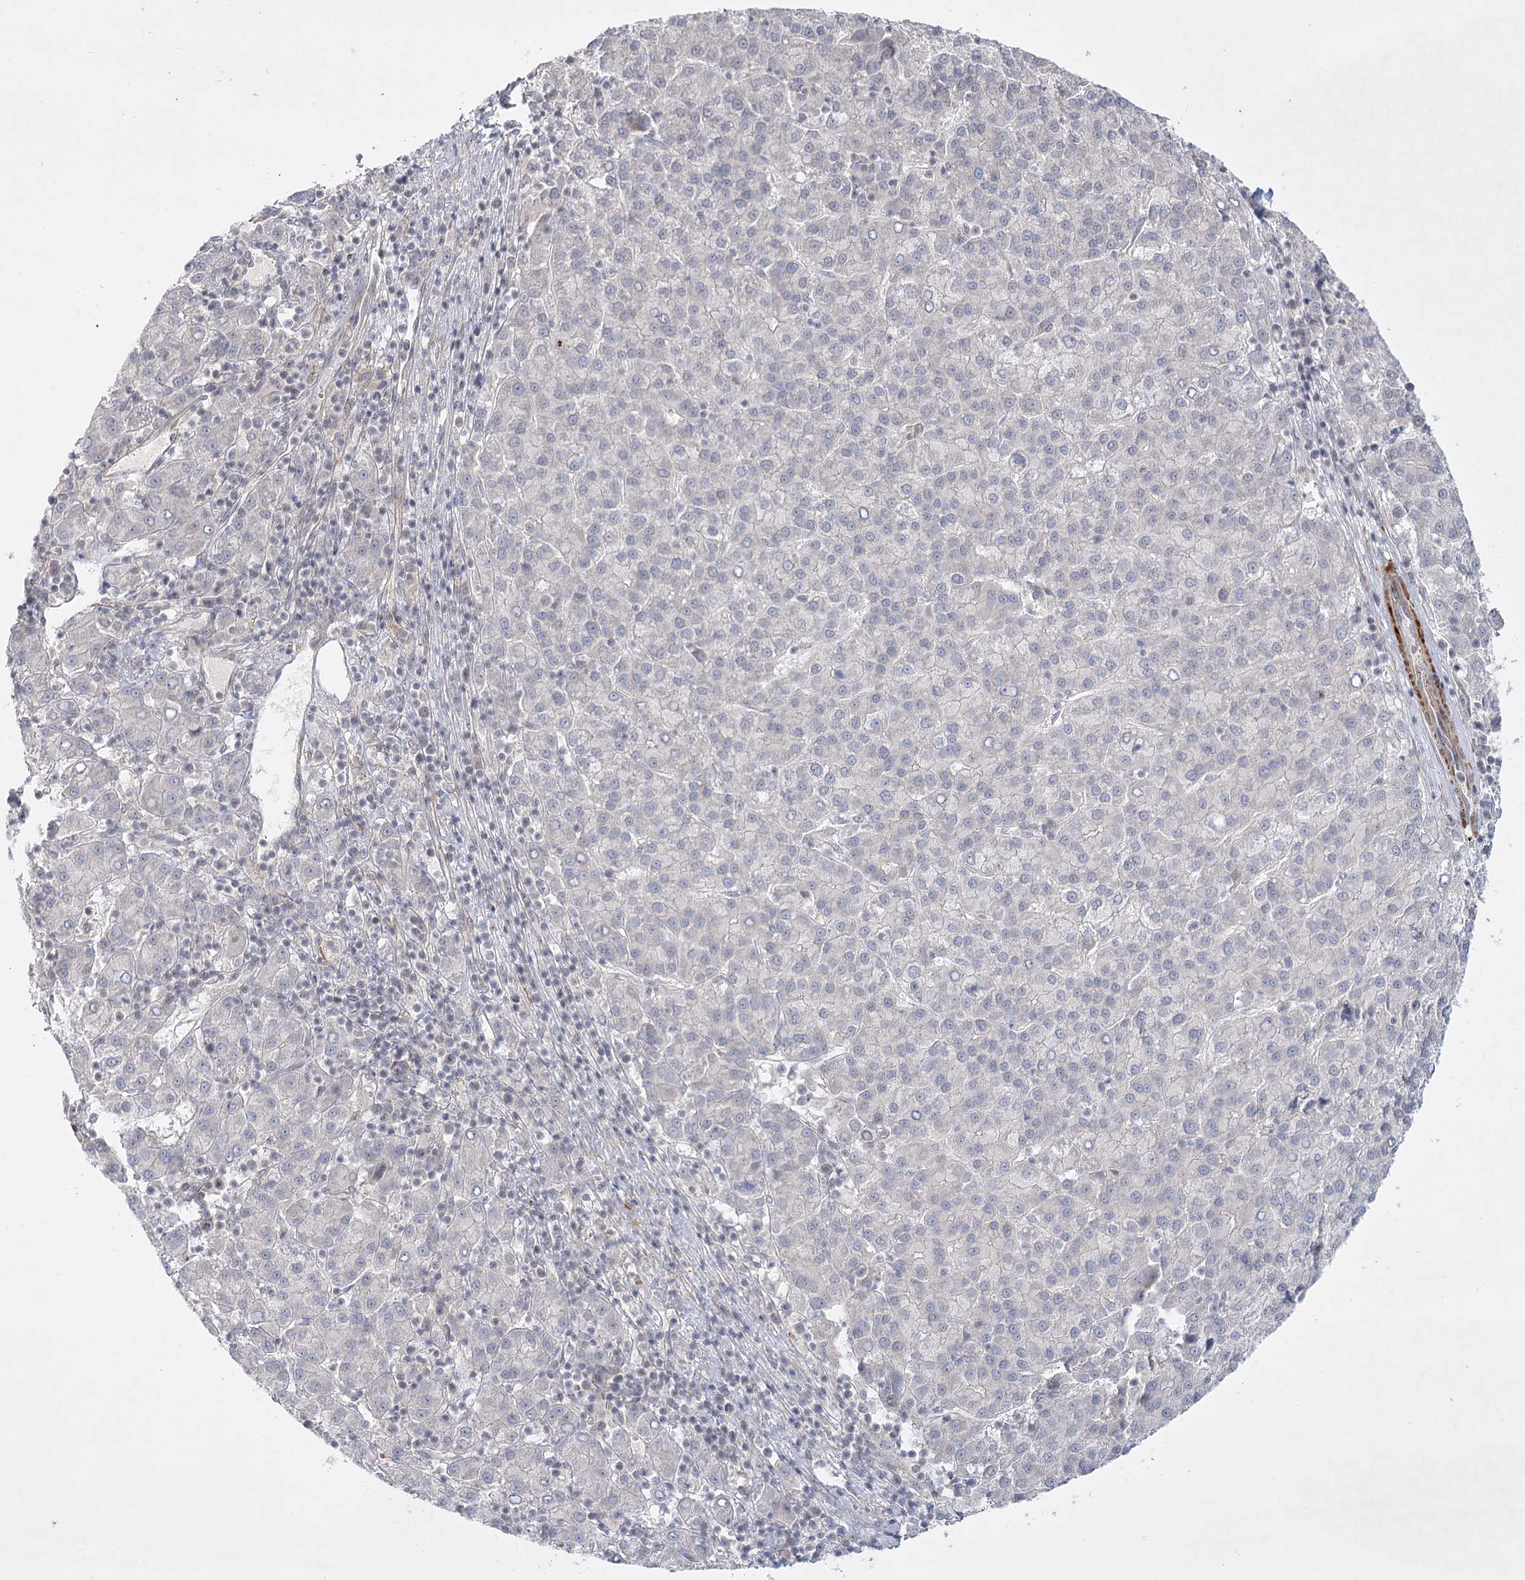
{"staining": {"intensity": "negative", "quantity": "none", "location": "none"}, "tissue": "liver cancer", "cell_type": "Tumor cells", "image_type": "cancer", "snomed": [{"axis": "morphology", "description": "Carcinoma, Hepatocellular, NOS"}, {"axis": "topography", "description": "Liver"}], "caption": "Liver cancer was stained to show a protein in brown. There is no significant expression in tumor cells.", "gene": "SH2D3A", "patient": {"sex": "female", "age": 58}}